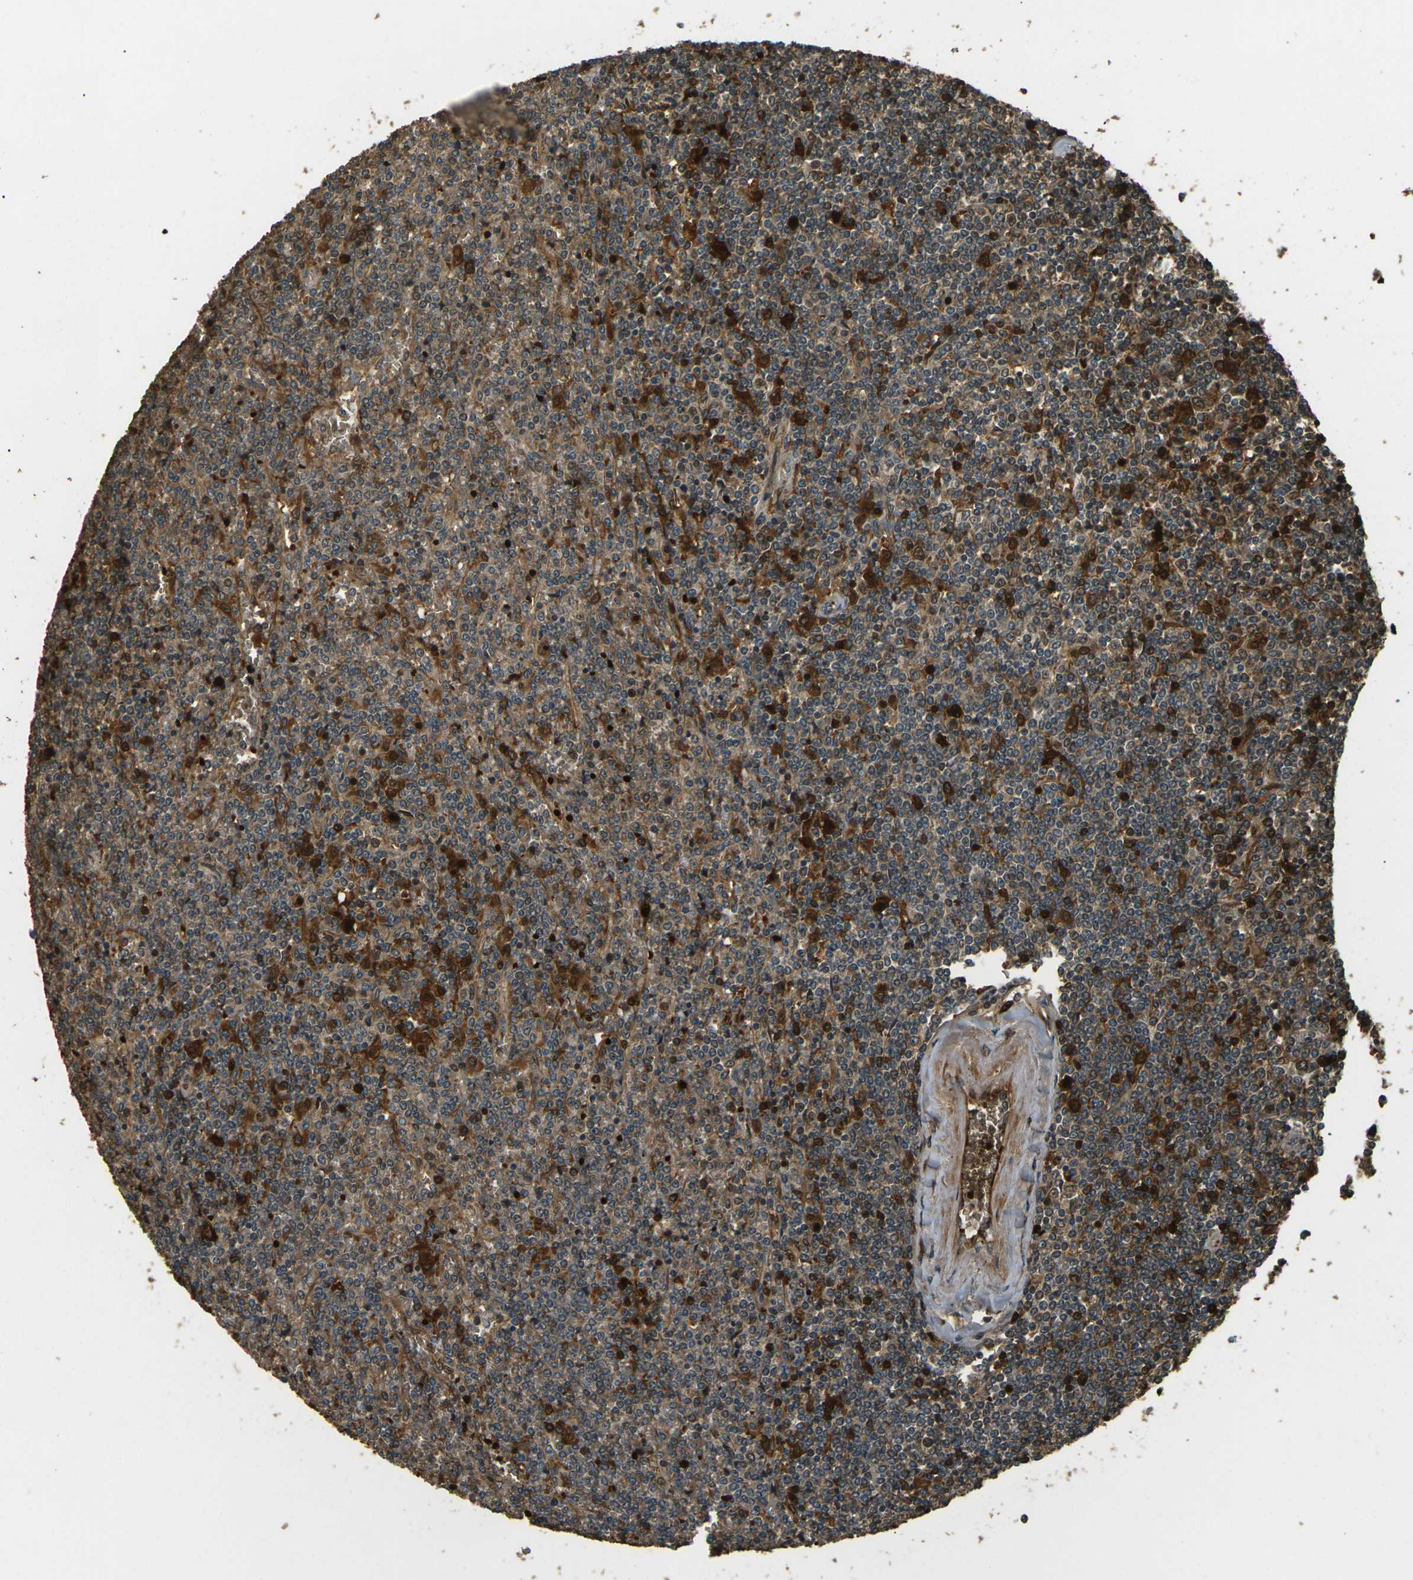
{"staining": {"intensity": "moderate", "quantity": "25%-75%", "location": "cytoplasmic/membranous,nuclear"}, "tissue": "lymphoma", "cell_type": "Tumor cells", "image_type": "cancer", "snomed": [{"axis": "morphology", "description": "Malignant lymphoma, non-Hodgkin's type, Low grade"}, {"axis": "topography", "description": "Spleen"}], "caption": "Human malignant lymphoma, non-Hodgkin's type (low-grade) stained with a brown dye shows moderate cytoplasmic/membranous and nuclear positive positivity in about 25%-75% of tumor cells.", "gene": "TOR1A", "patient": {"sex": "female", "age": 19}}